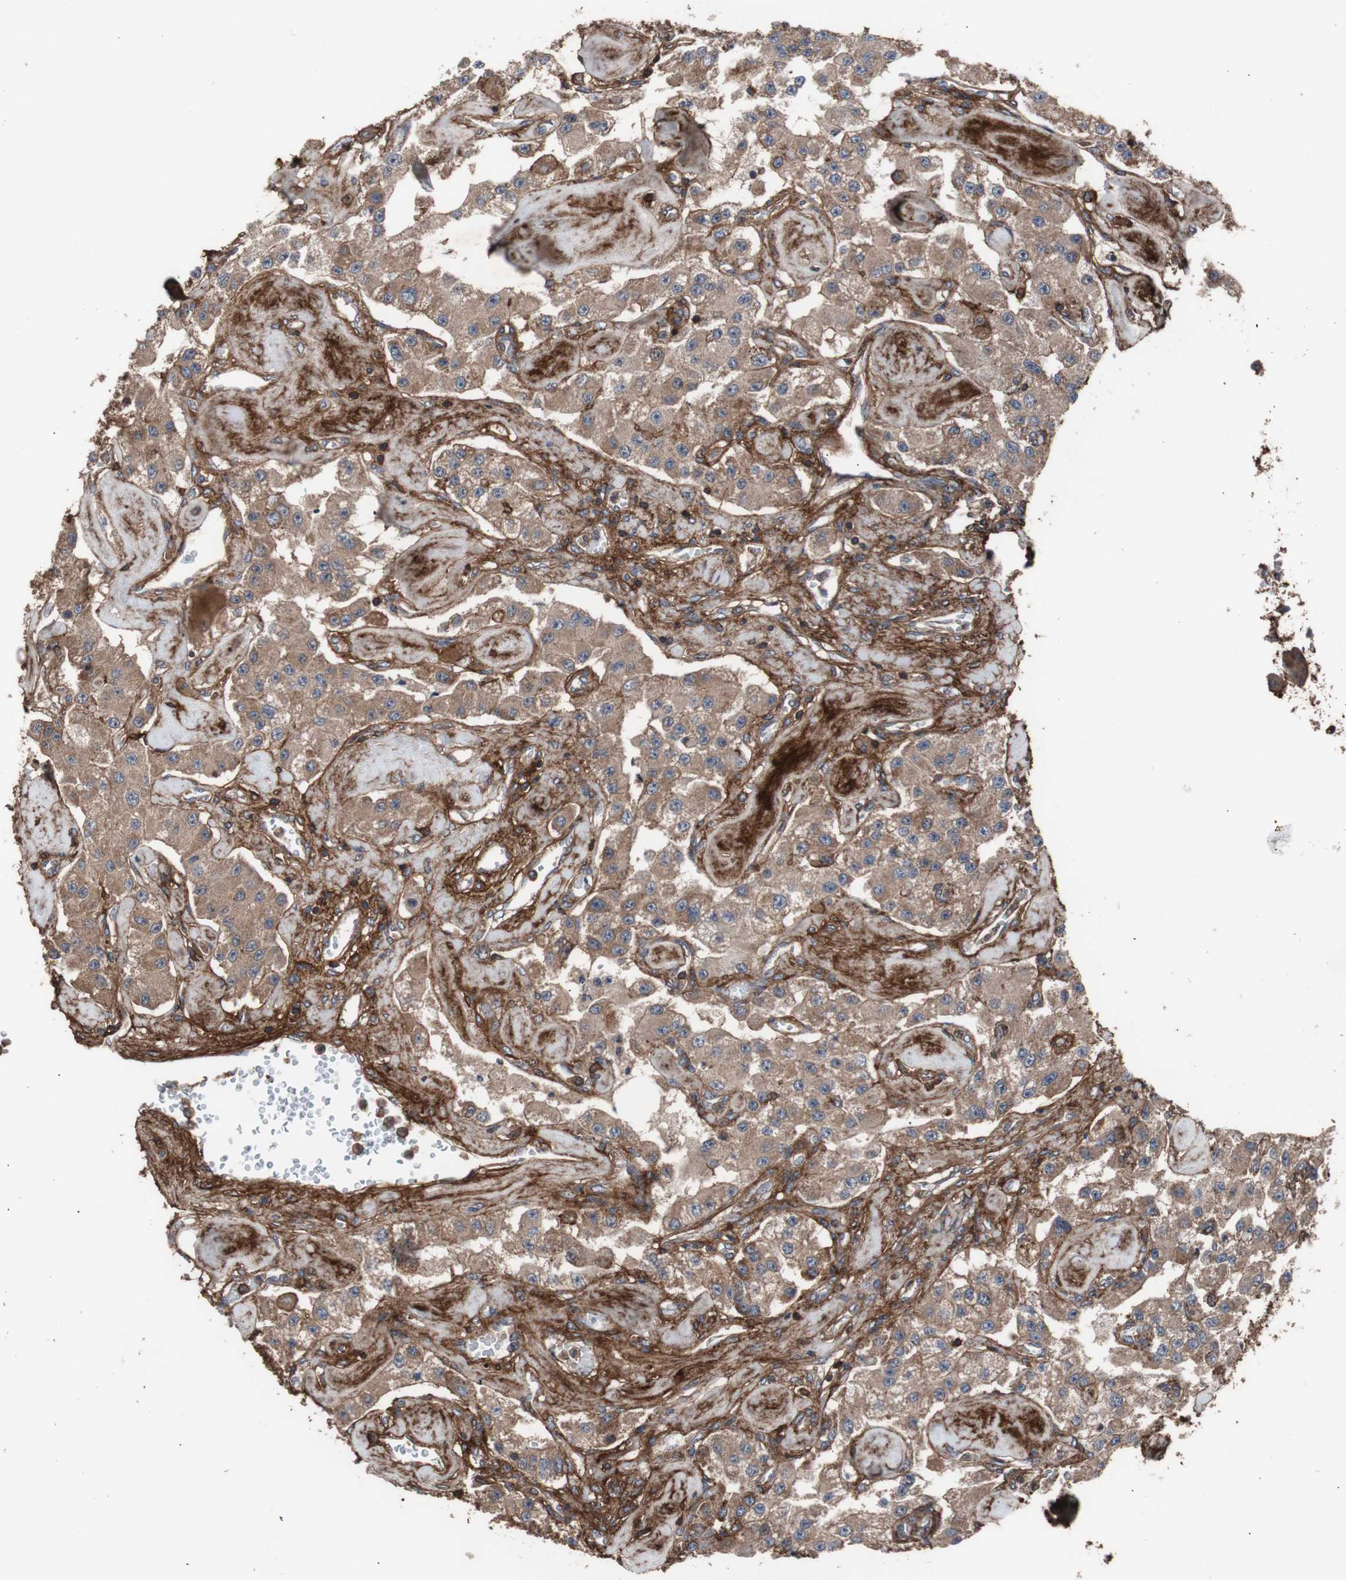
{"staining": {"intensity": "moderate", "quantity": ">75%", "location": "cytoplasmic/membranous"}, "tissue": "carcinoid", "cell_type": "Tumor cells", "image_type": "cancer", "snomed": [{"axis": "morphology", "description": "Carcinoid, malignant, NOS"}, {"axis": "topography", "description": "Pancreas"}], "caption": "Protein analysis of carcinoid tissue reveals moderate cytoplasmic/membranous positivity in approximately >75% of tumor cells.", "gene": "COL6A2", "patient": {"sex": "male", "age": 41}}